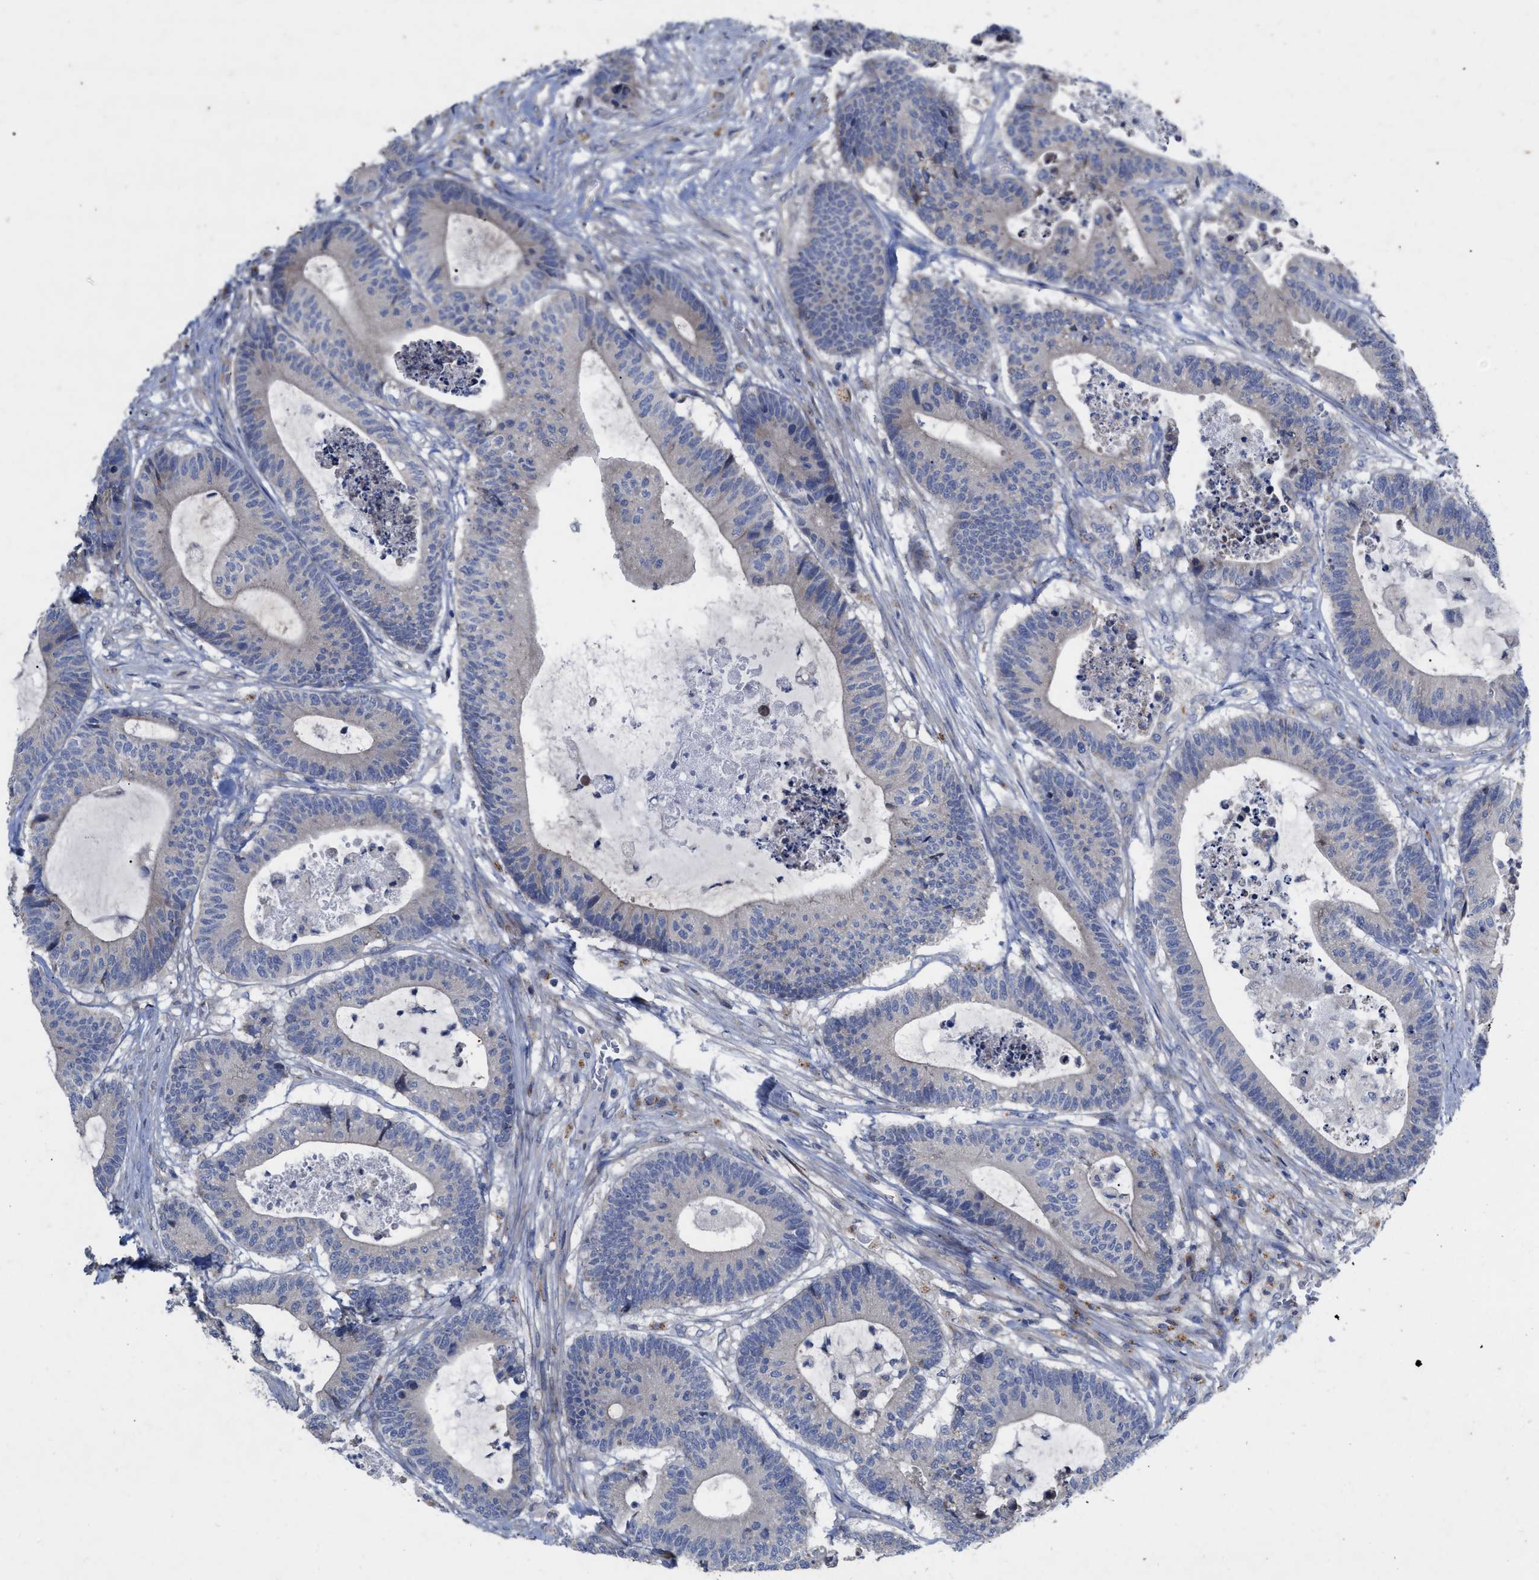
{"staining": {"intensity": "negative", "quantity": "none", "location": "none"}, "tissue": "colorectal cancer", "cell_type": "Tumor cells", "image_type": "cancer", "snomed": [{"axis": "morphology", "description": "Adenocarcinoma, NOS"}, {"axis": "topography", "description": "Colon"}], "caption": "Photomicrograph shows no protein expression in tumor cells of colorectal adenocarcinoma tissue.", "gene": "VIP", "patient": {"sex": "female", "age": 84}}